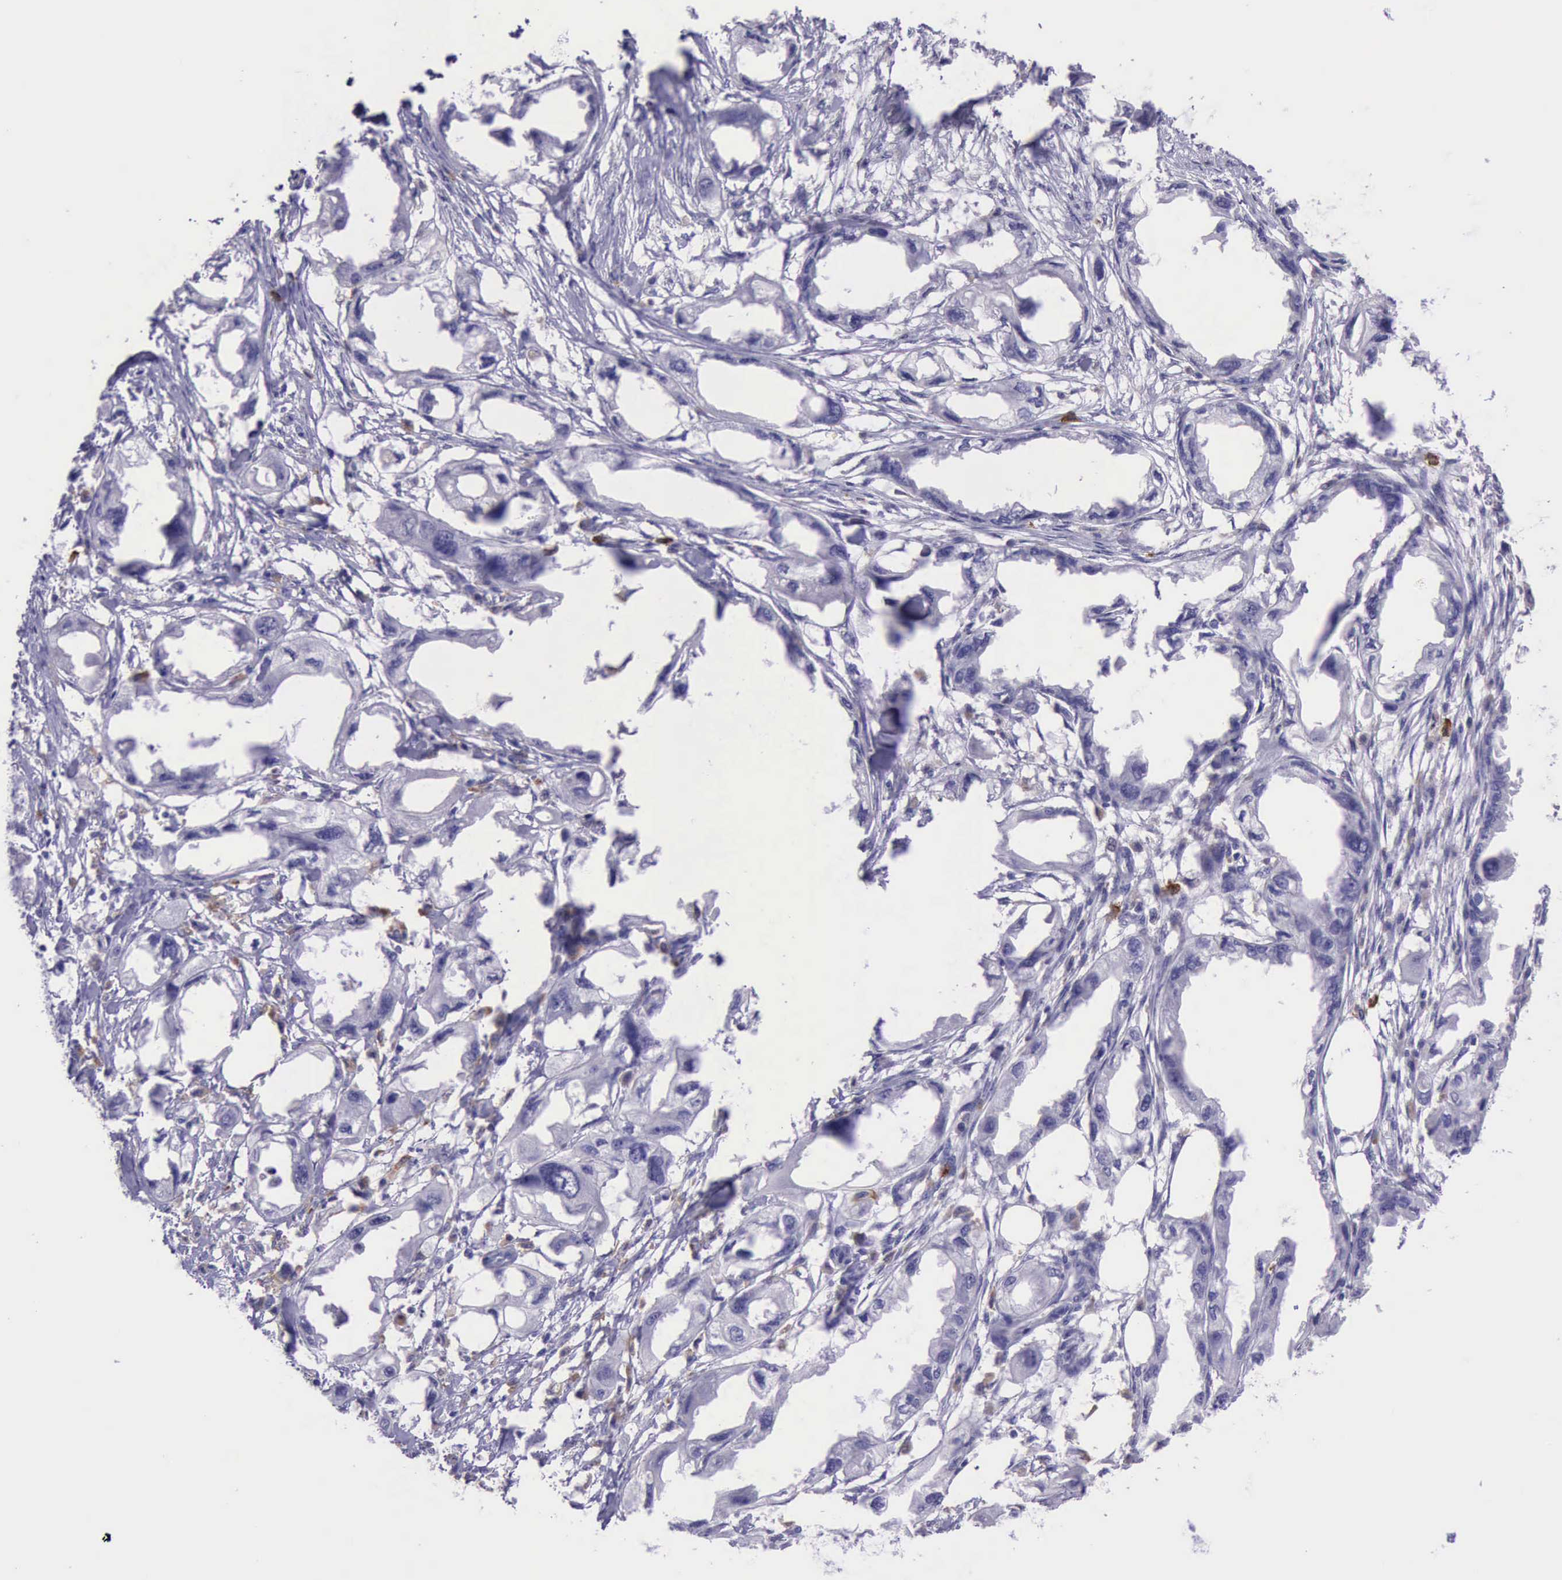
{"staining": {"intensity": "negative", "quantity": "none", "location": "none"}, "tissue": "endometrial cancer", "cell_type": "Tumor cells", "image_type": "cancer", "snomed": [{"axis": "morphology", "description": "Adenocarcinoma, NOS"}, {"axis": "topography", "description": "Endometrium"}], "caption": "Histopathology image shows no significant protein staining in tumor cells of endometrial cancer. Brightfield microscopy of IHC stained with DAB (brown) and hematoxylin (blue), captured at high magnification.", "gene": "BTK", "patient": {"sex": "female", "age": 67}}